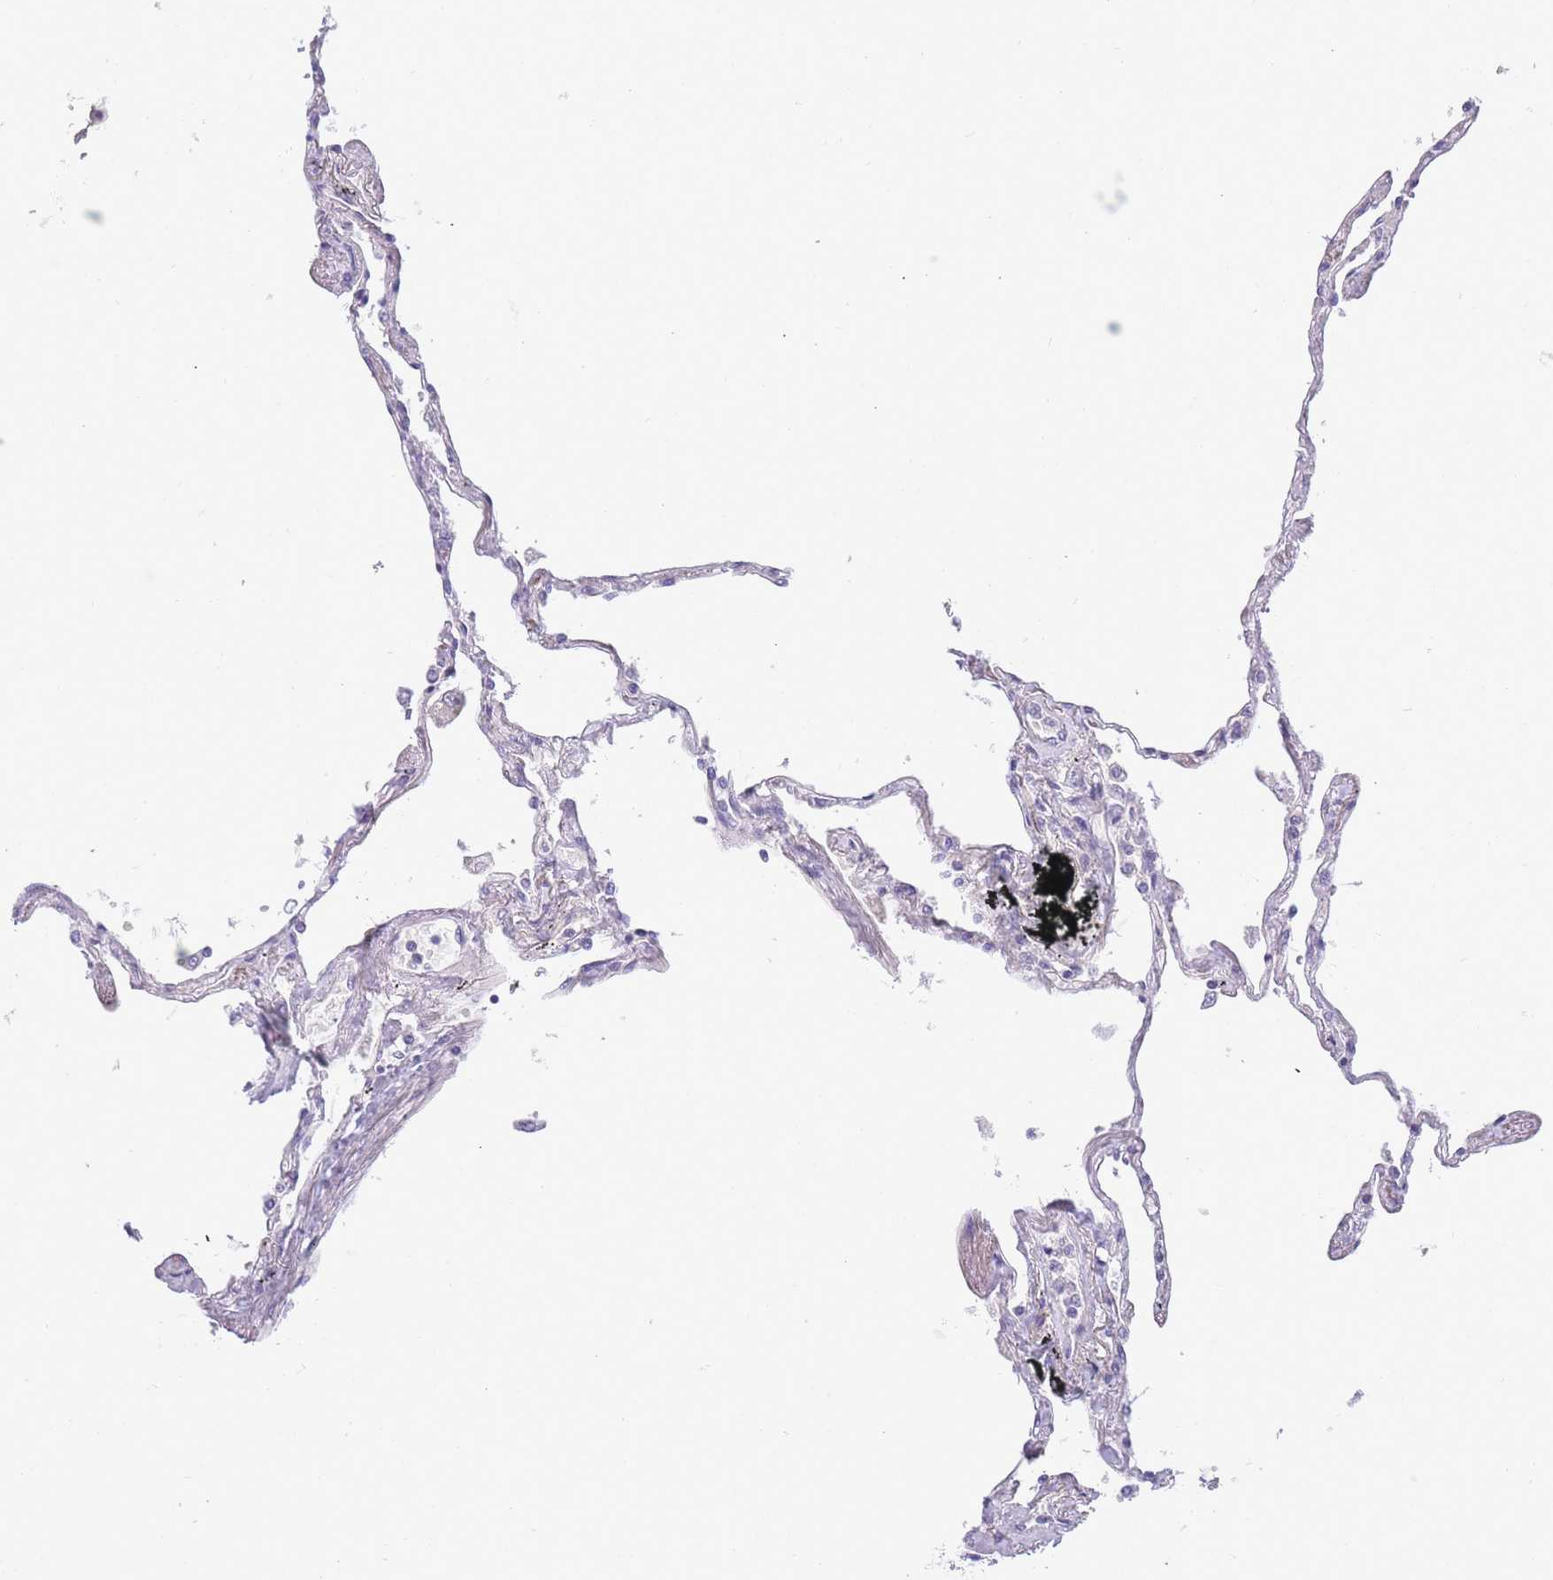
{"staining": {"intensity": "negative", "quantity": "none", "location": "none"}, "tissue": "lung", "cell_type": "Alveolar cells", "image_type": "normal", "snomed": [{"axis": "morphology", "description": "Normal tissue, NOS"}, {"axis": "topography", "description": "Lung"}], "caption": "IHC of benign lung displays no staining in alveolar cells. (DAB (3,3'-diaminobenzidine) immunohistochemistry (IHC), high magnification).", "gene": "PRR23A", "patient": {"sex": "female", "age": 67}}